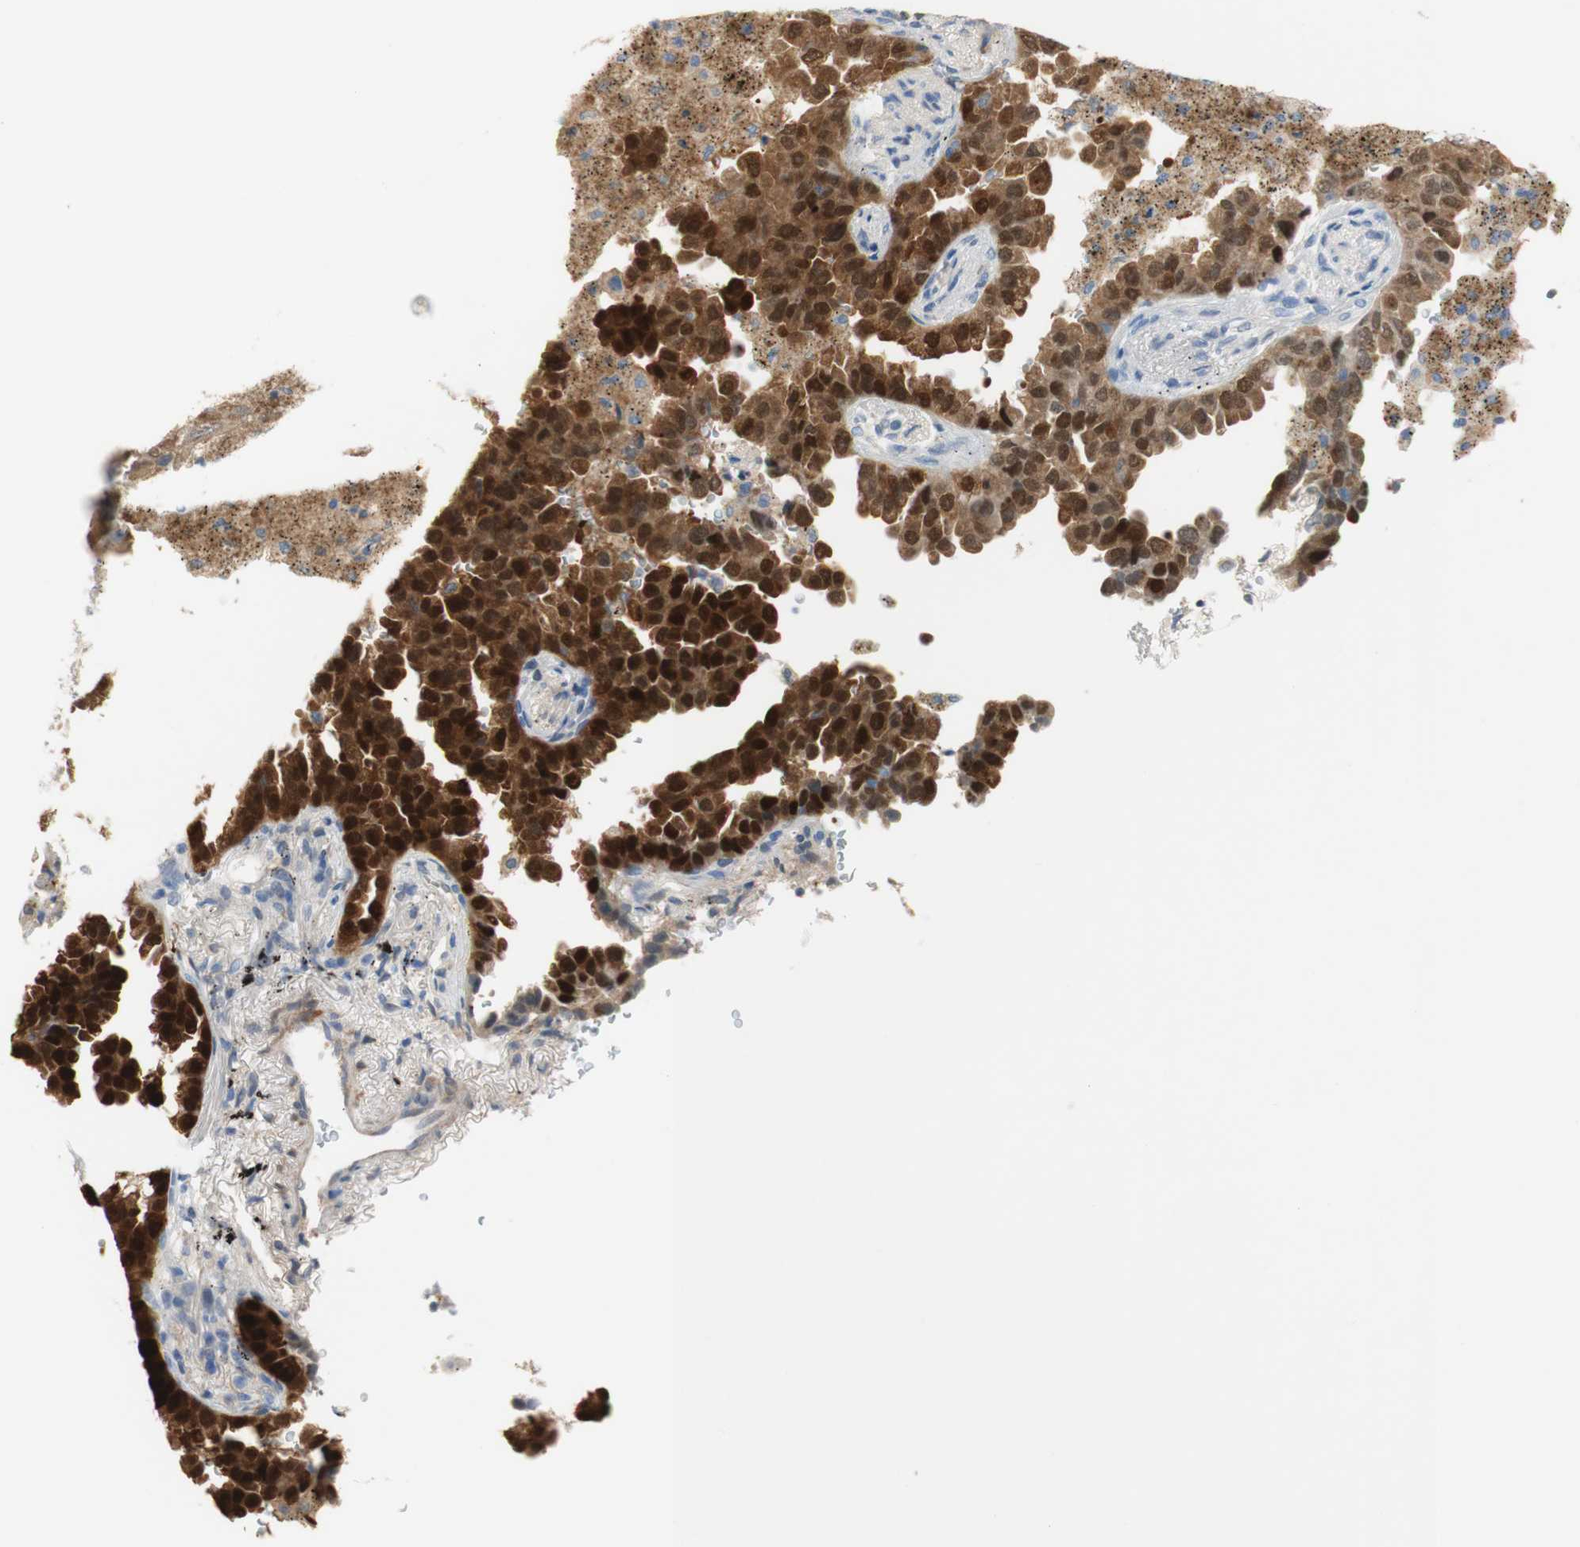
{"staining": {"intensity": "strong", "quantity": ">75%", "location": "cytoplasmic/membranous,nuclear"}, "tissue": "lung cancer", "cell_type": "Tumor cells", "image_type": "cancer", "snomed": [{"axis": "morphology", "description": "Normal tissue, NOS"}, {"axis": "morphology", "description": "Adenocarcinoma, NOS"}, {"axis": "topography", "description": "Lung"}], "caption": "Protein expression analysis of human lung cancer reveals strong cytoplasmic/membranous and nuclear expression in approximately >75% of tumor cells.", "gene": "SELENBP1", "patient": {"sex": "male", "age": 59}}